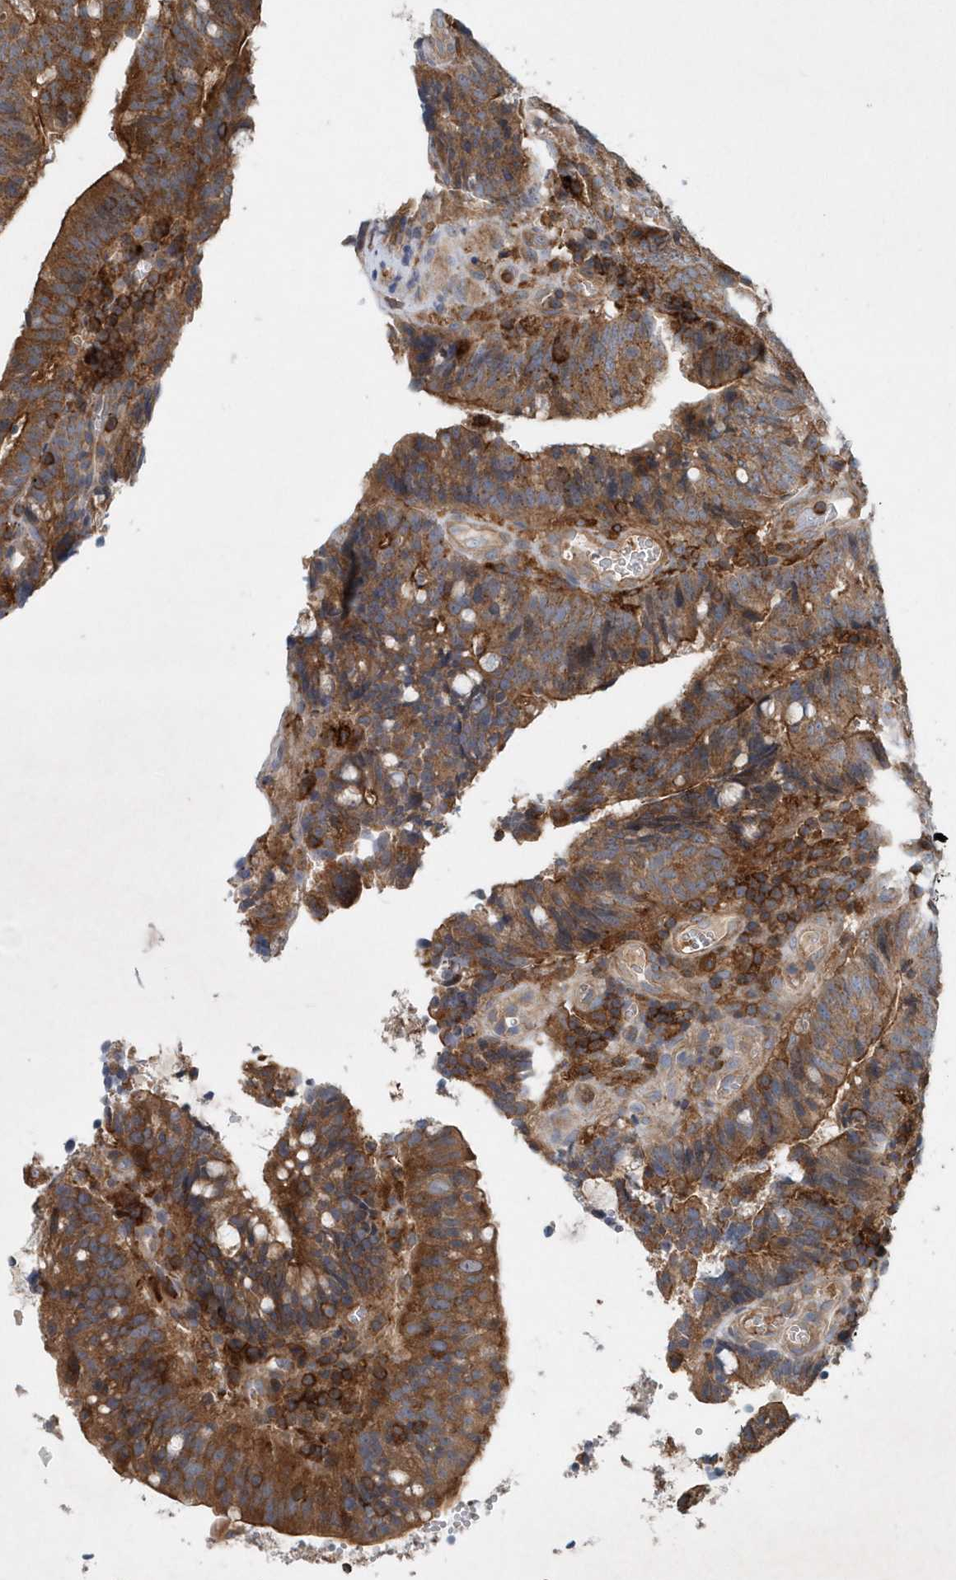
{"staining": {"intensity": "moderate", "quantity": ">75%", "location": "cytoplasmic/membranous"}, "tissue": "colorectal cancer", "cell_type": "Tumor cells", "image_type": "cancer", "snomed": [{"axis": "morphology", "description": "Adenocarcinoma, NOS"}, {"axis": "topography", "description": "Colon"}], "caption": "Human colorectal cancer stained for a protein (brown) shows moderate cytoplasmic/membranous positive positivity in approximately >75% of tumor cells.", "gene": "P2RY10", "patient": {"sex": "female", "age": 66}}